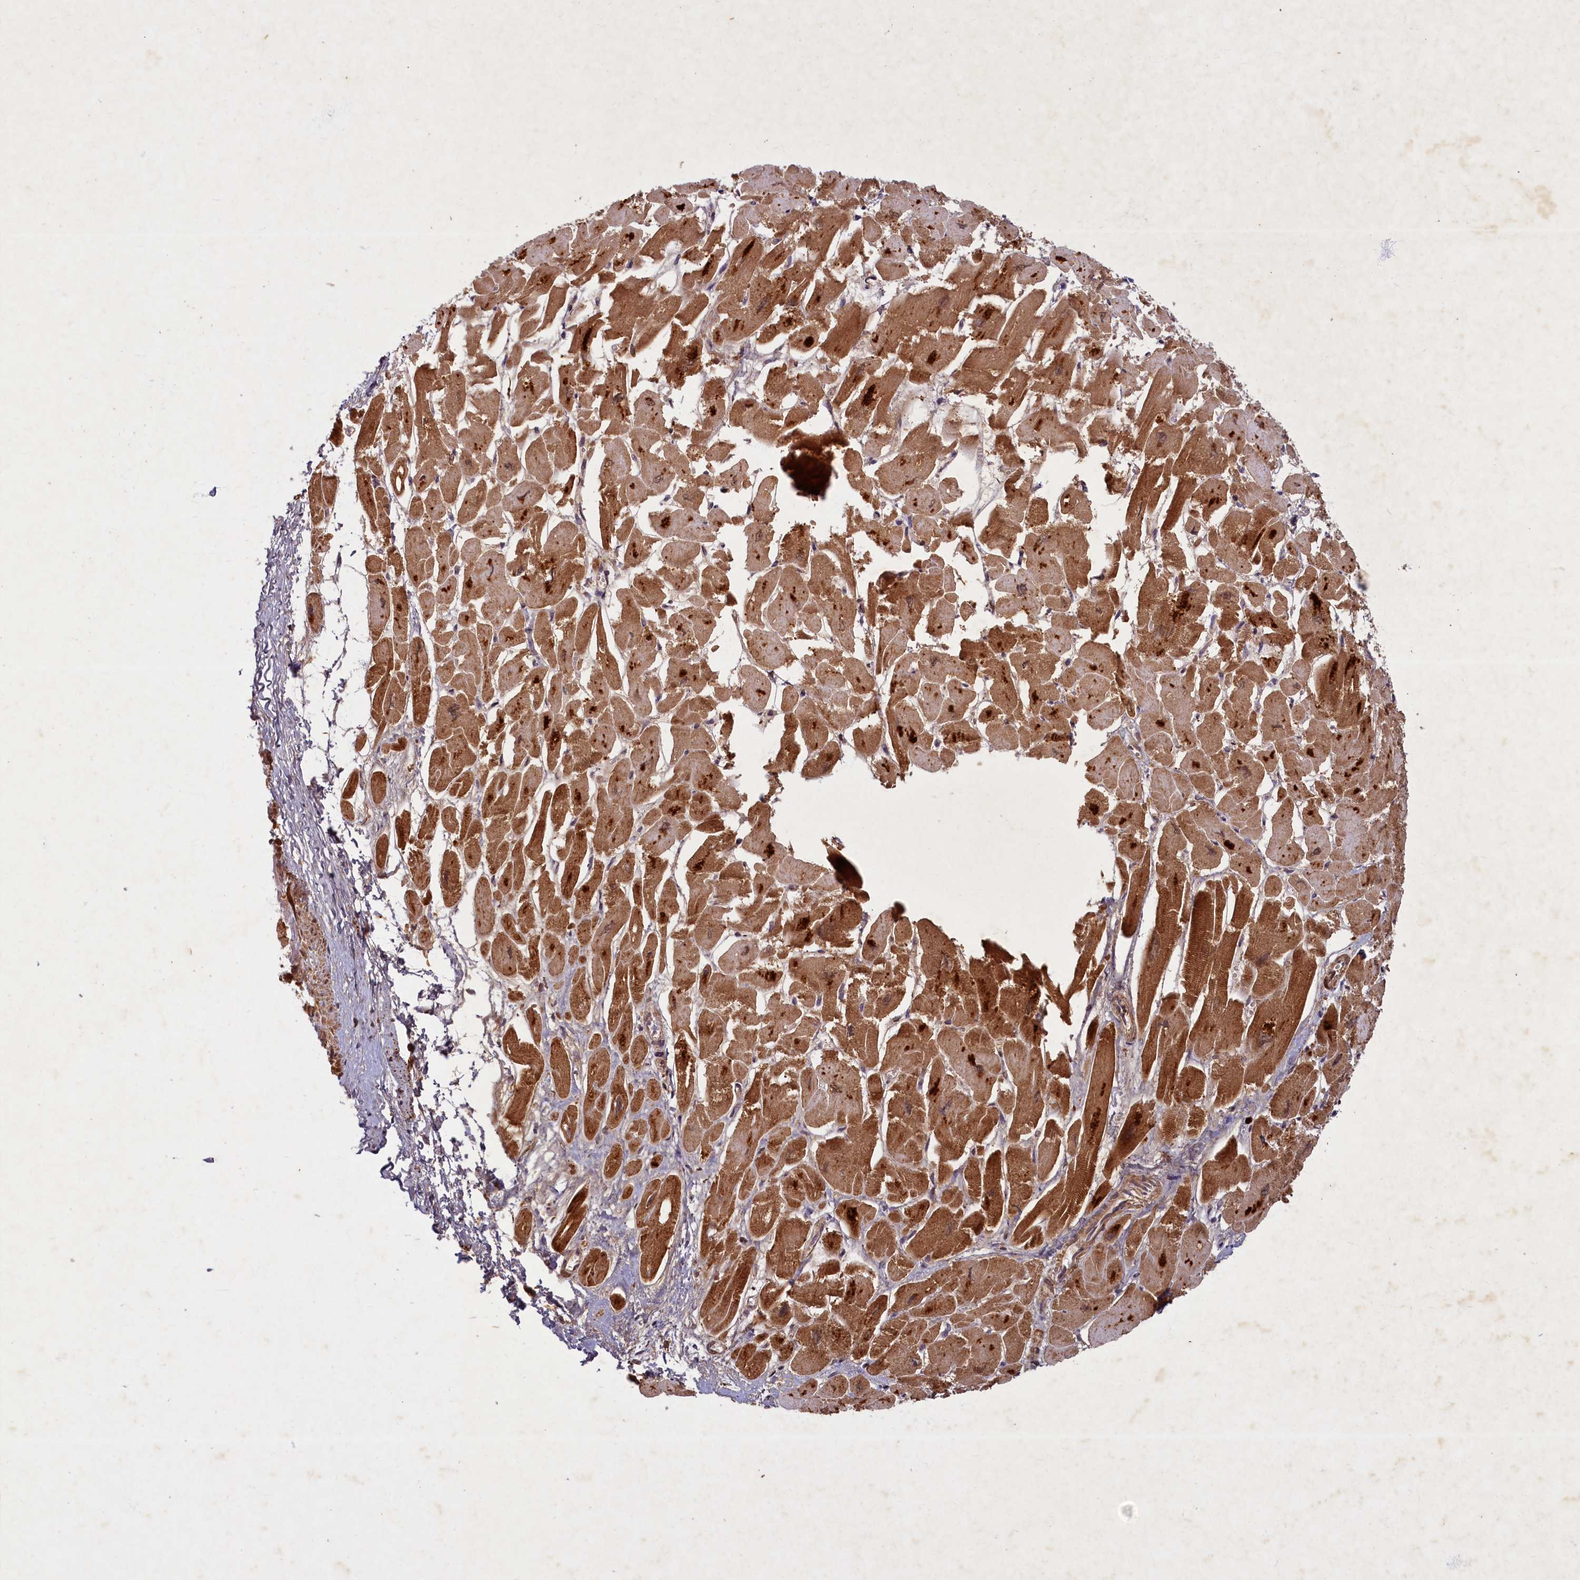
{"staining": {"intensity": "strong", "quantity": ">75%", "location": "cytoplasmic/membranous,nuclear"}, "tissue": "heart muscle", "cell_type": "Cardiomyocytes", "image_type": "normal", "snomed": [{"axis": "morphology", "description": "Normal tissue, NOS"}, {"axis": "topography", "description": "Heart"}], "caption": "Normal heart muscle shows strong cytoplasmic/membranous,nuclear expression in approximately >75% of cardiomyocytes Nuclei are stained in blue..", "gene": "SLC11A2", "patient": {"sex": "male", "age": 54}}